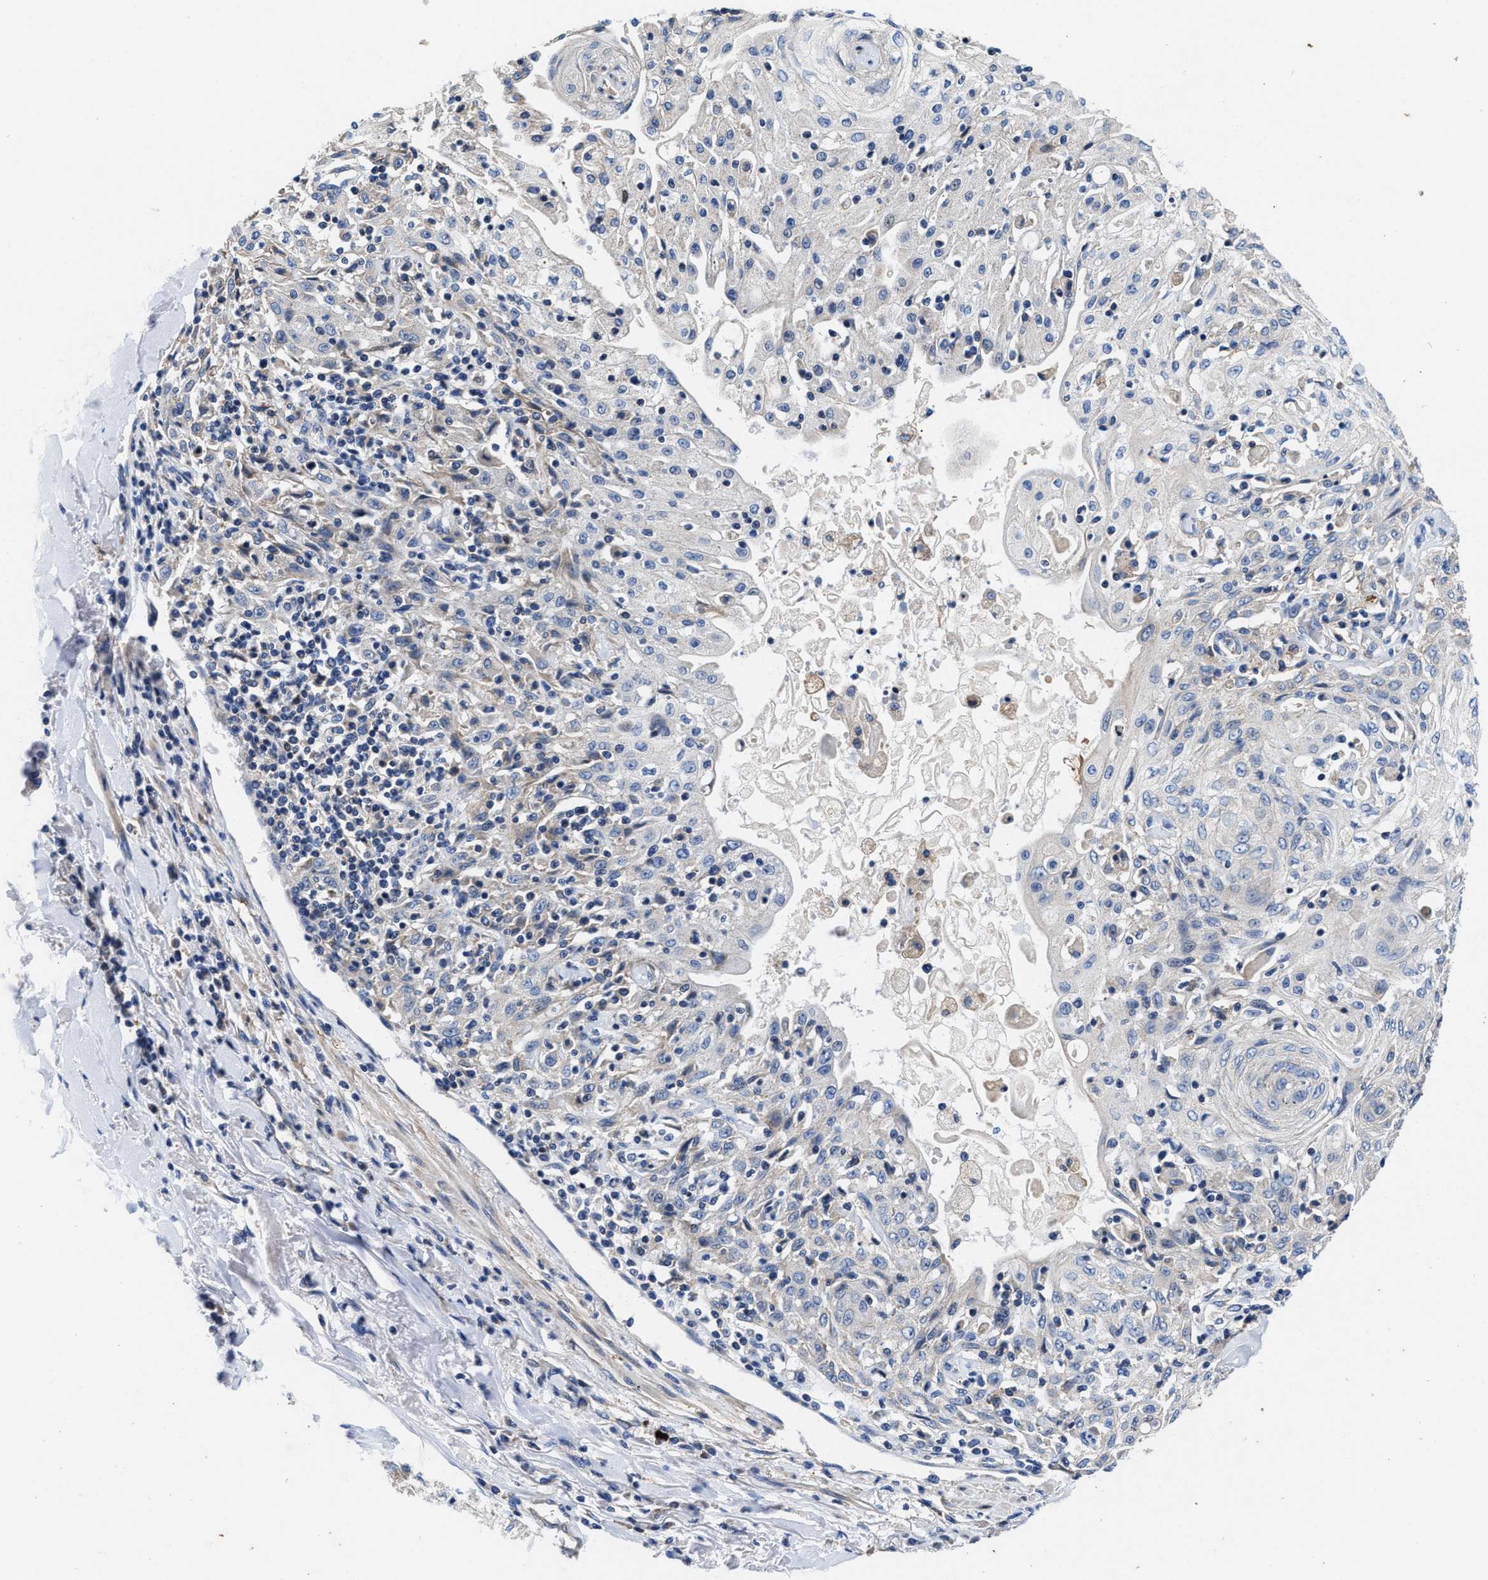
{"staining": {"intensity": "negative", "quantity": "none", "location": "none"}, "tissue": "skin cancer", "cell_type": "Tumor cells", "image_type": "cancer", "snomed": [{"axis": "morphology", "description": "Squamous cell carcinoma, NOS"}, {"axis": "morphology", "description": "Squamous cell carcinoma, metastatic, NOS"}, {"axis": "topography", "description": "Skin"}, {"axis": "topography", "description": "Lymph node"}], "caption": "Image shows no protein staining in tumor cells of skin cancer (metastatic squamous cell carcinoma) tissue.", "gene": "TMEM30A", "patient": {"sex": "male", "age": 75}}